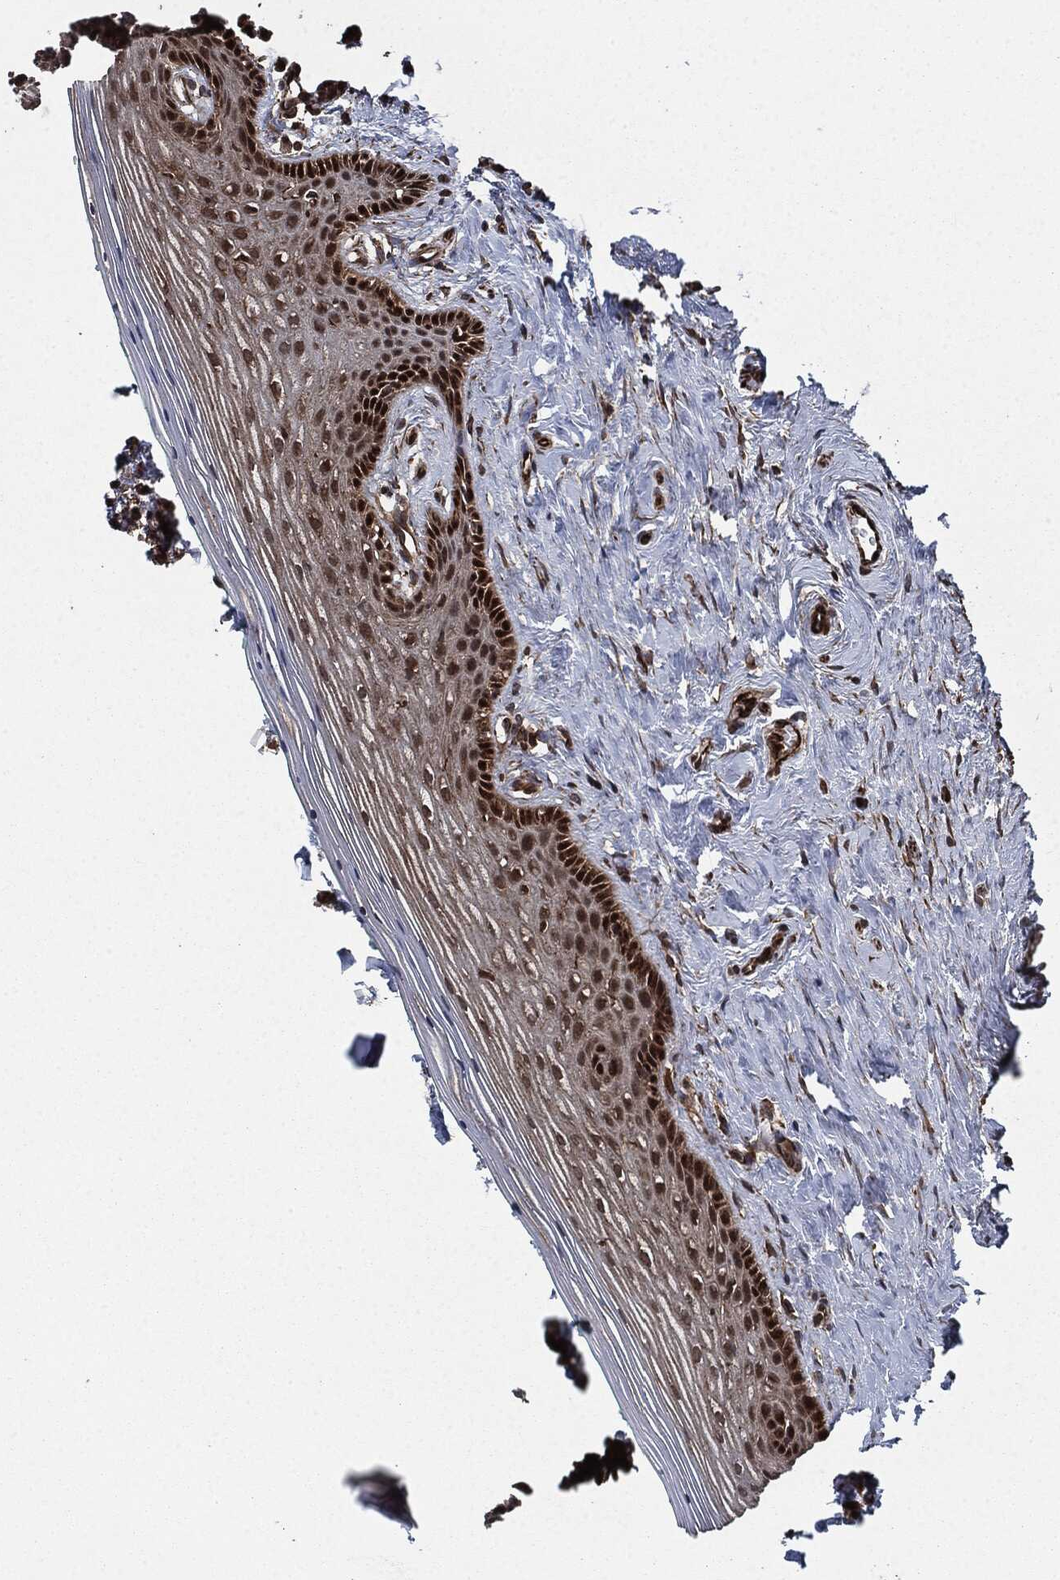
{"staining": {"intensity": "strong", "quantity": "<25%", "location": "cytoplasmic/membranous,nuclear"}, "tissue": "vagina", "cell_type": "Squamous epithelial cells", "image_type": "normal", "snomed": [{"axis": "morphology", "description": "Normal tissue, NOS"}, {"axis": "topography", "description": "Vagina"}], "caption": "Immunohistochemistry (IHC) image of normal vagina: vagina stained using immunohistochemistry (IHC) exhibits medium levels of strong protein expression localized specifically in the cytoplasmic/membranous,nuclear of squamous epithelial cells, appearing as a cytoplasmic/membranous,nuclear brown color.", "gene": "RAP1GDS1", "patient": {"sex": "female", "age": 45}}